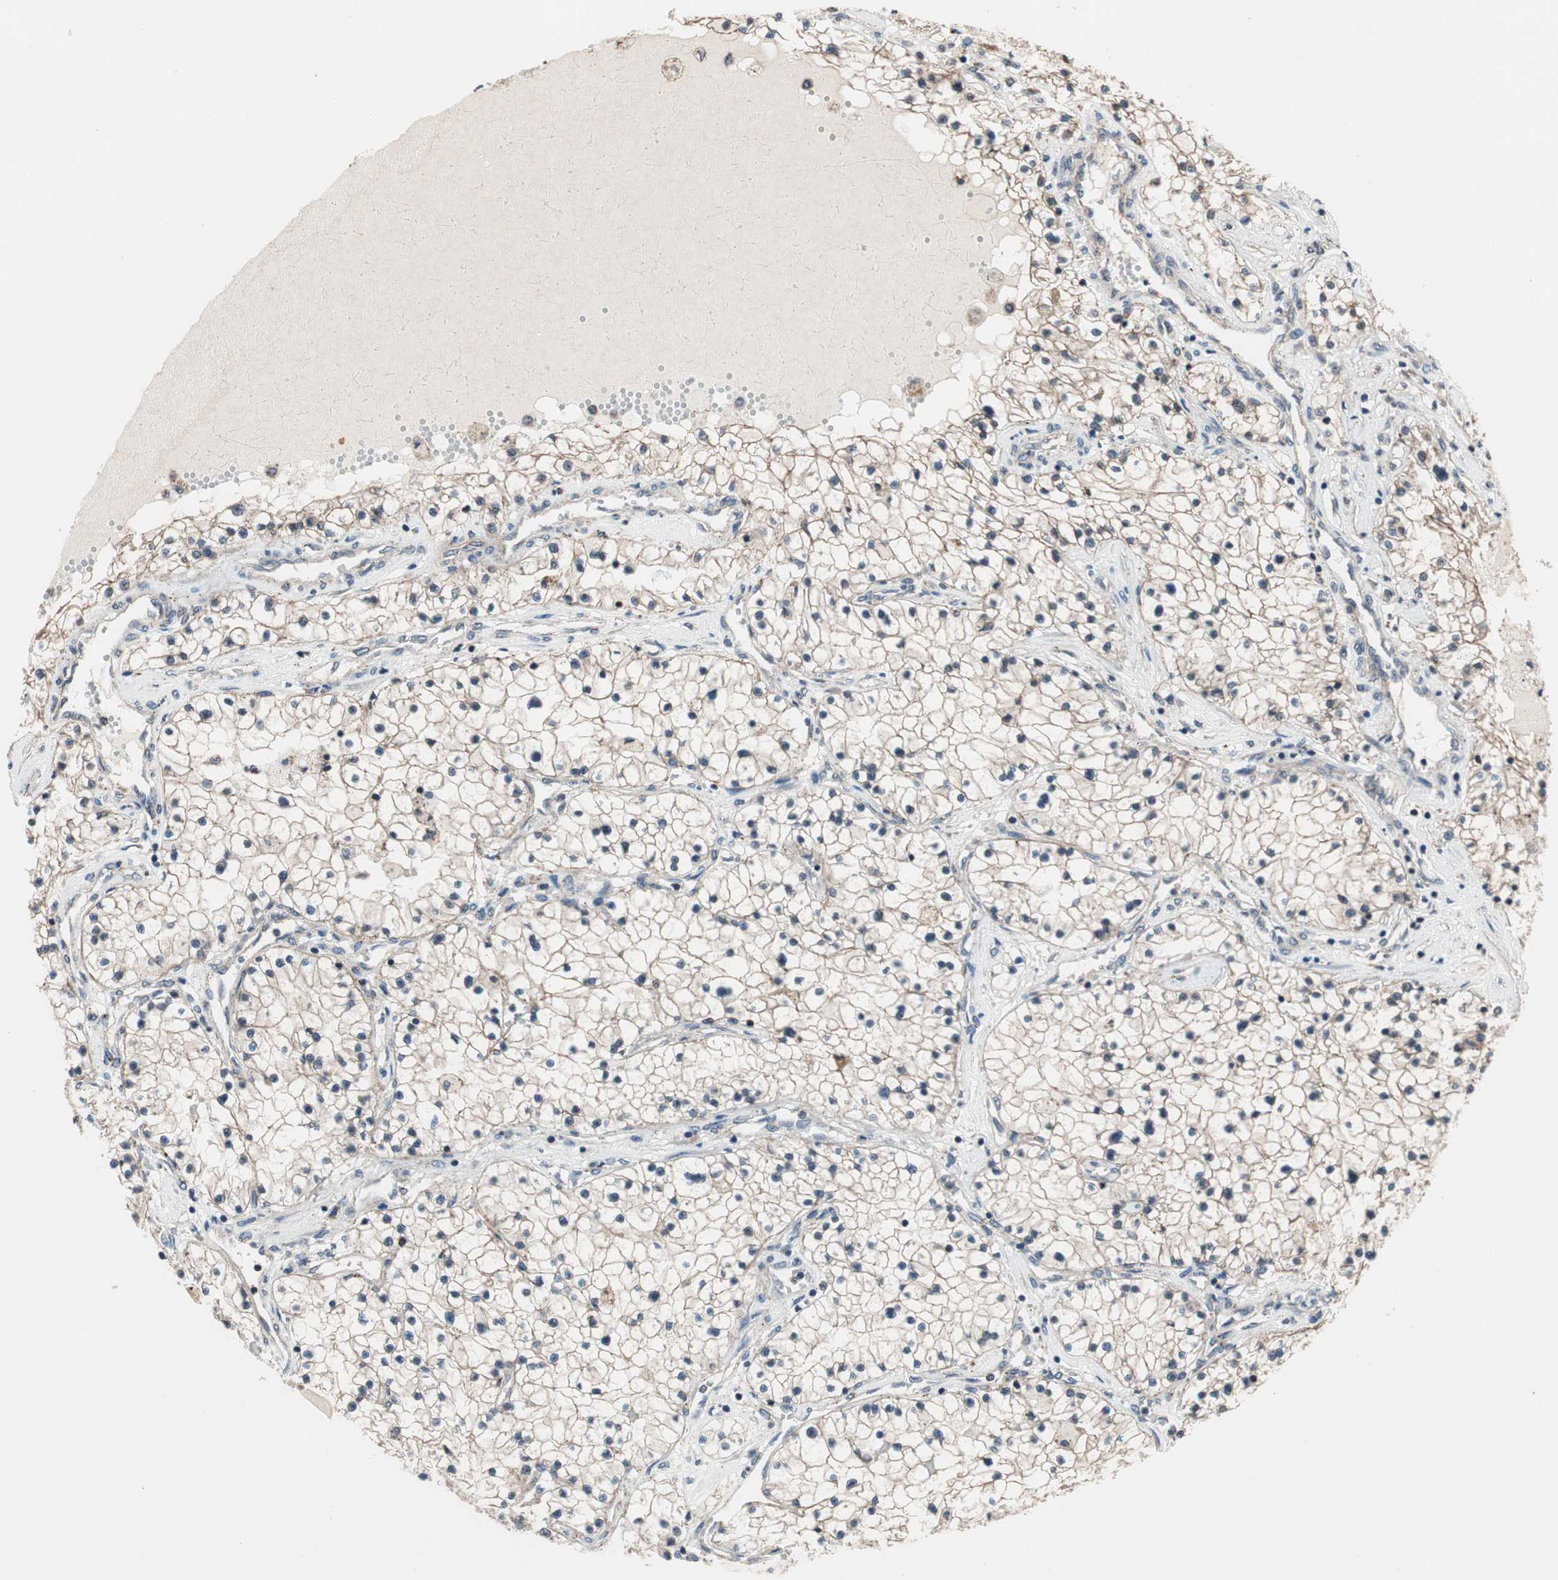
{"staining": {"intensity": "weak", "quantity": ">75%", "location": "cytoplasmic/membranous"}, "tissue": "renal cancer", "cell_type": "Tumor cells", "image_type": "cancer", "snomed": [{"axis": "morphology", "description": "Adenocarcinoma, NOS"}, {"axis": "topography", "description": "Kidney"}], "caption": "Immunohistochemistry (IHC) of renal adenocarcinoma reveals low levels of weak cytoplasmic/membranous staining in approximately >75% of tumor cells. The staining was performed using DAB (3,3'-diaminobenzidine) to visualize the protein expression in brown, while the nuclei were stained in blue with hematoxylin (Magnification: 20x).", "gene": "RFC1", "patient": {"sex": "male", "age": 68}}